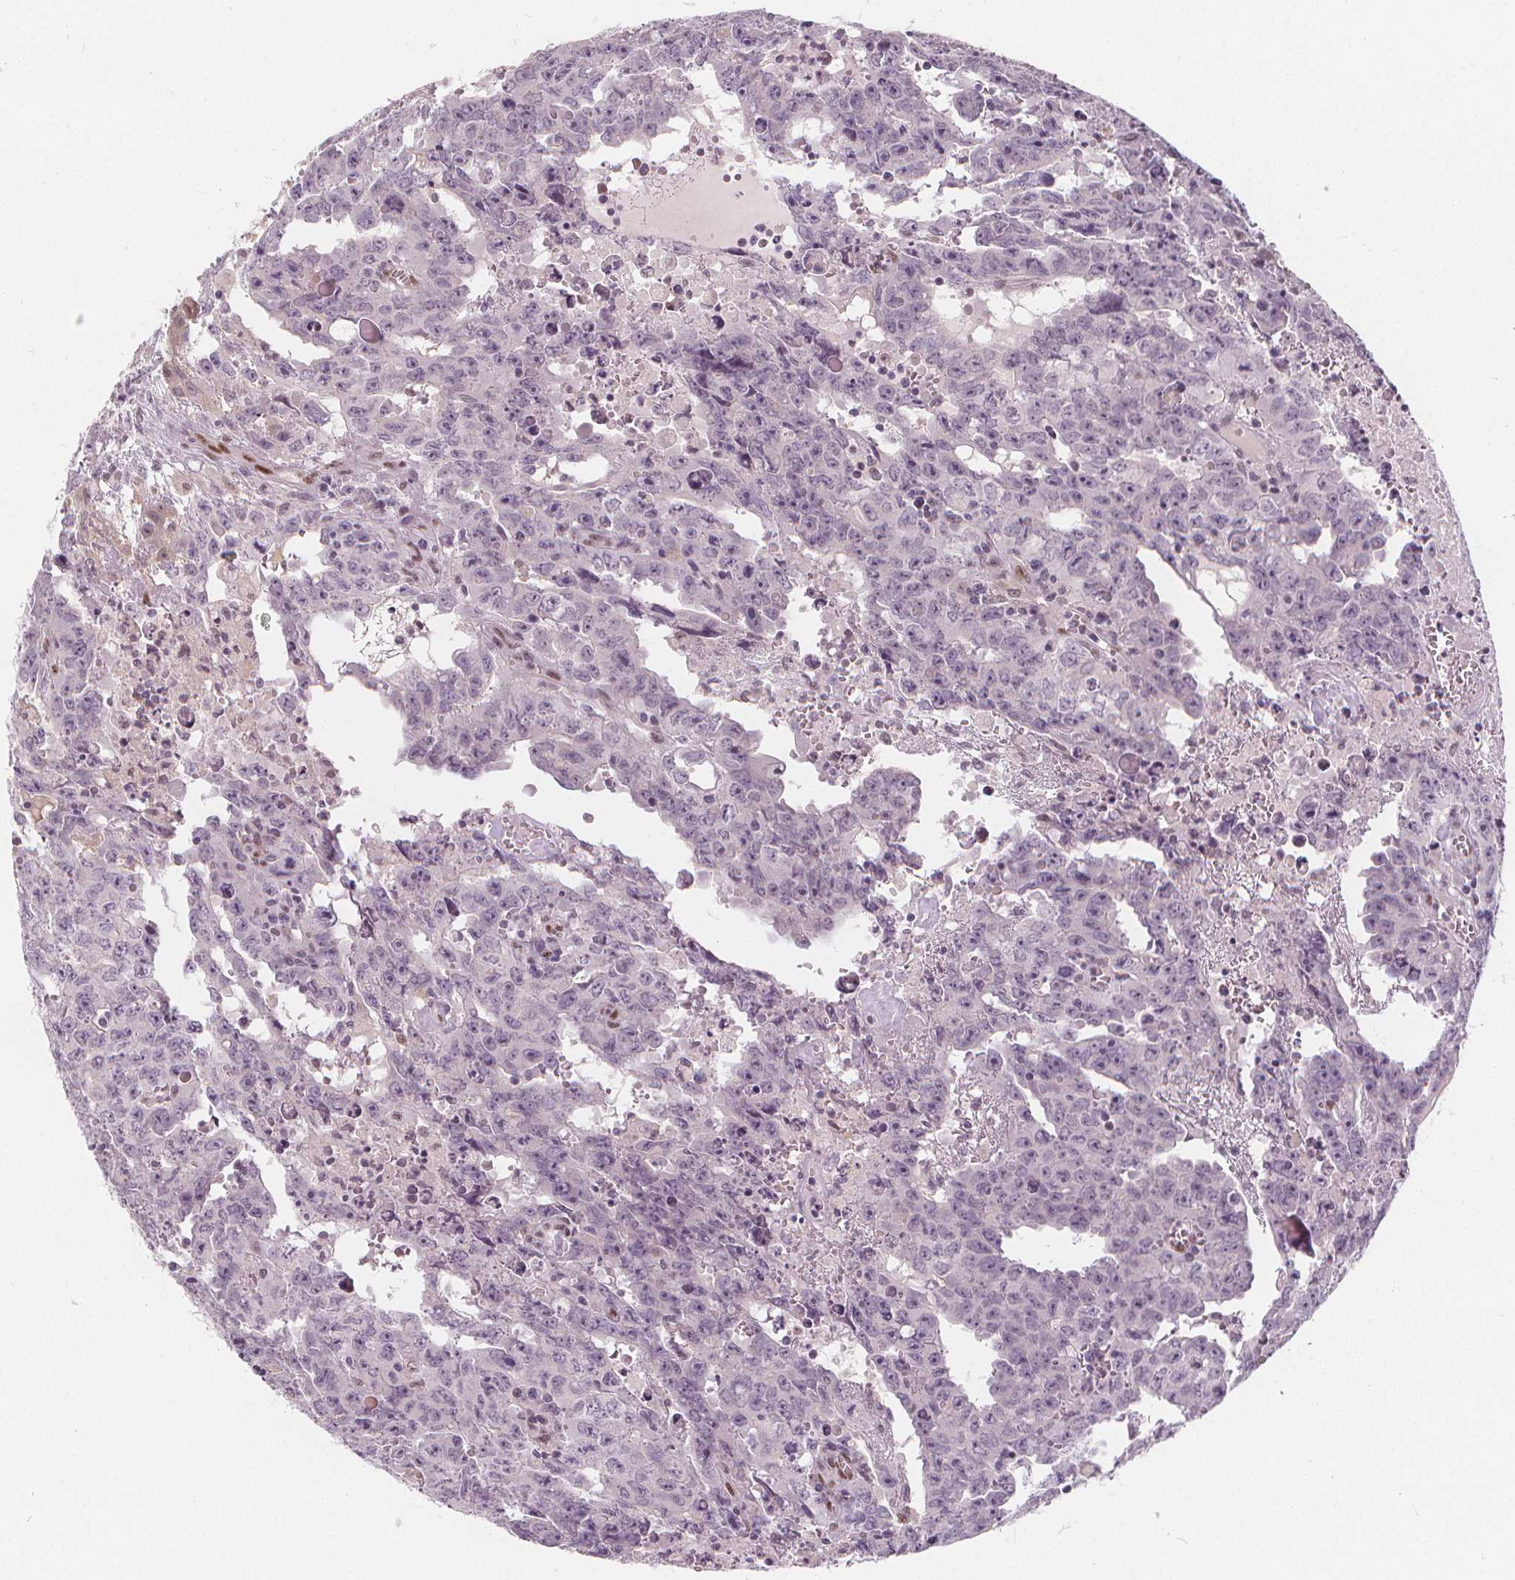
{"staining": {"intensity": "negative", "quantity": "none", "location": "none"}, "tissue": "testis cancer", "cell_type": "Tumor cells", "image_type": "cancer", "snomed": [{"axis": "morphology", "description": "Carcinoma, Embryonal, NOS"}, {"axis": "topography", "description": "Testis"}], "caption": "Testis cancer (embryonal carcinoma) was stained to show a protein in brown. There is no significant staining in tumor cells. (DAB (3,3'-diaminobenzidine) immunohistochemistry (IHC) with hematoxylin counter stain).", "gene": "DRC3", "patient": {"sex": "male", "age": 22}}